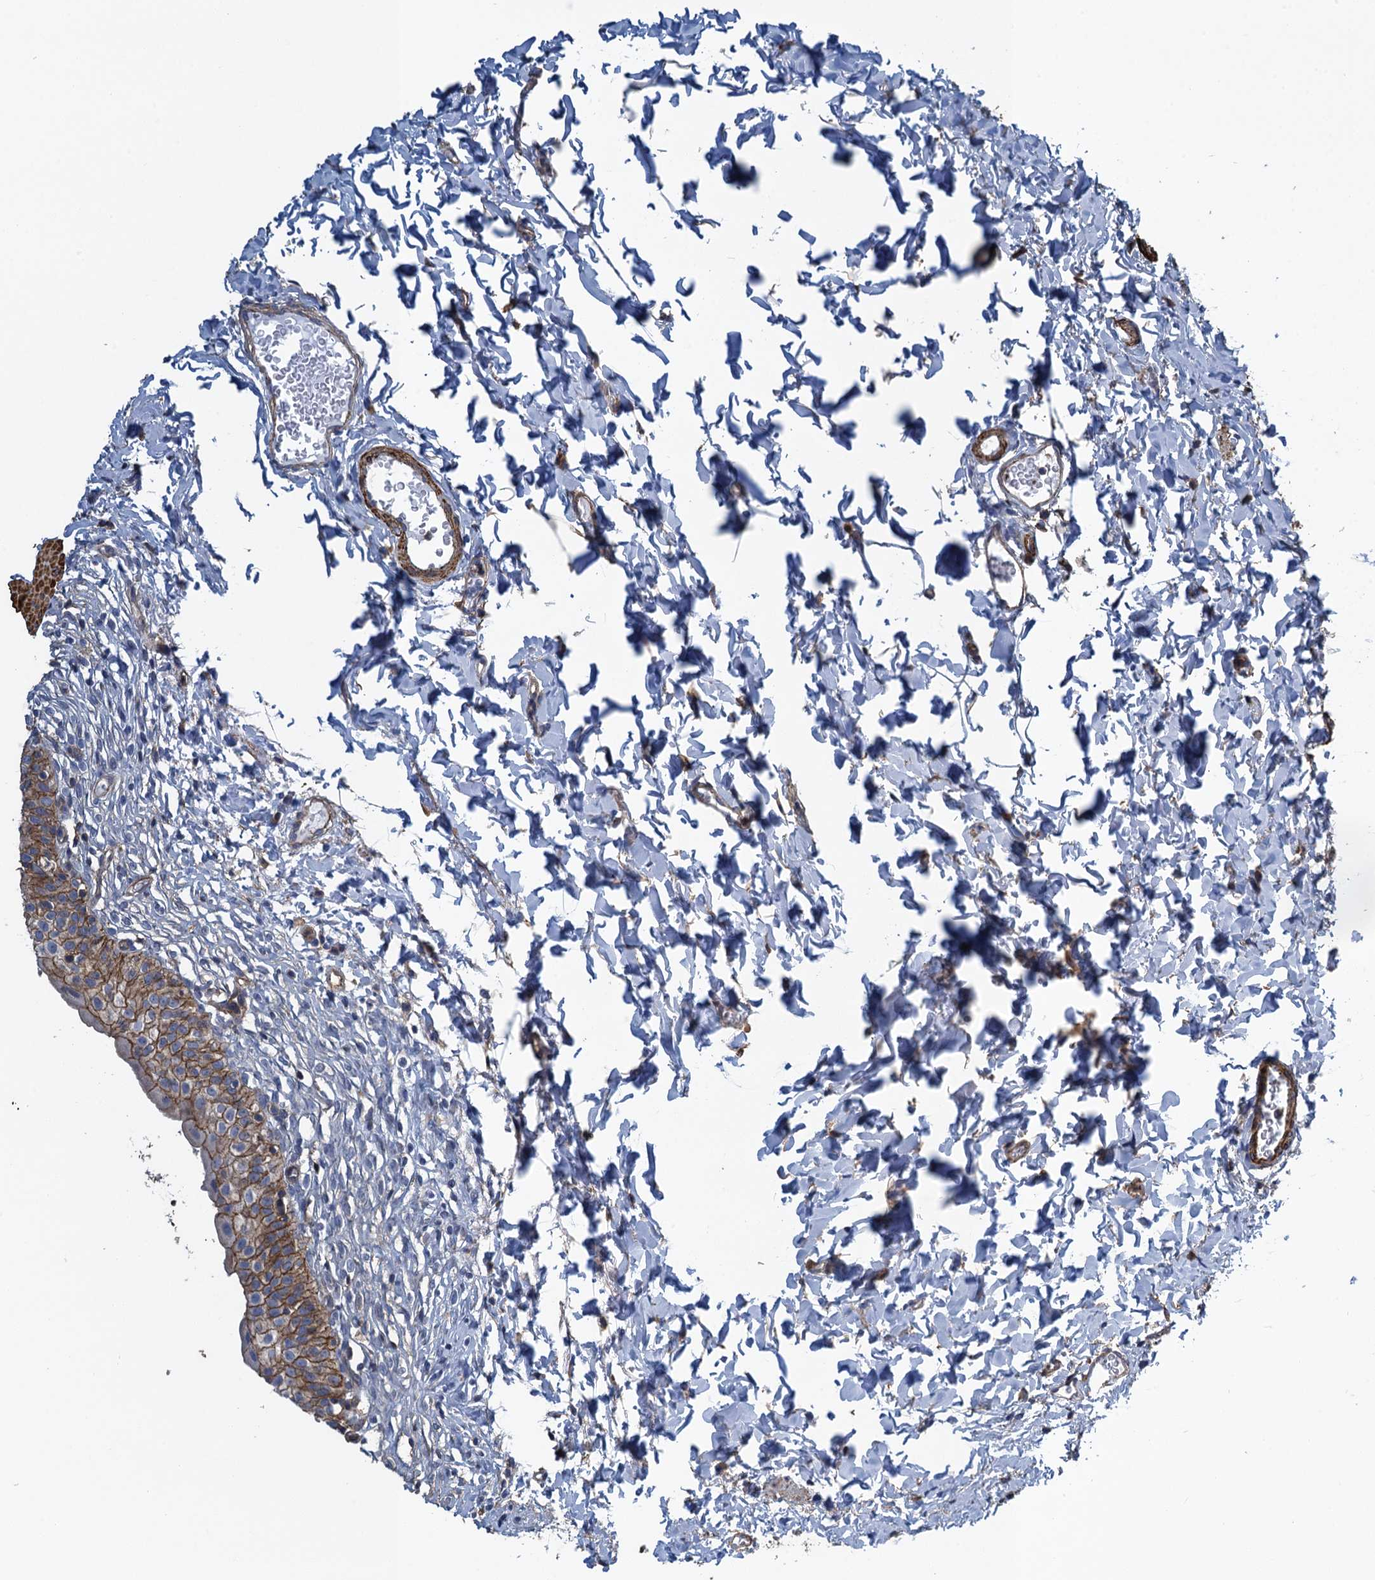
{"staining": {"intensity": "moderate", "quantity": ">75%", "location": "cytoplasmic/membranous"}, "tissue": "urinary bladder", "cell_type": "Urothelial cells", "image_type": "normal", "snomed": [{"axis": "morphology", "description": "Normal tissue, NOS"}, {"axis": "topography", "description": "Urinary bladder"}], "caption": "Protein expression analysis of normal human urinary bladder reveals moderate cytoplasmic/membranous positivity in about >75% of urothelial cells. (IHC, brightfield microscopy, high magnification).", "gene": "PROSER2", "patient": {"sex": "male", "age": 55}}